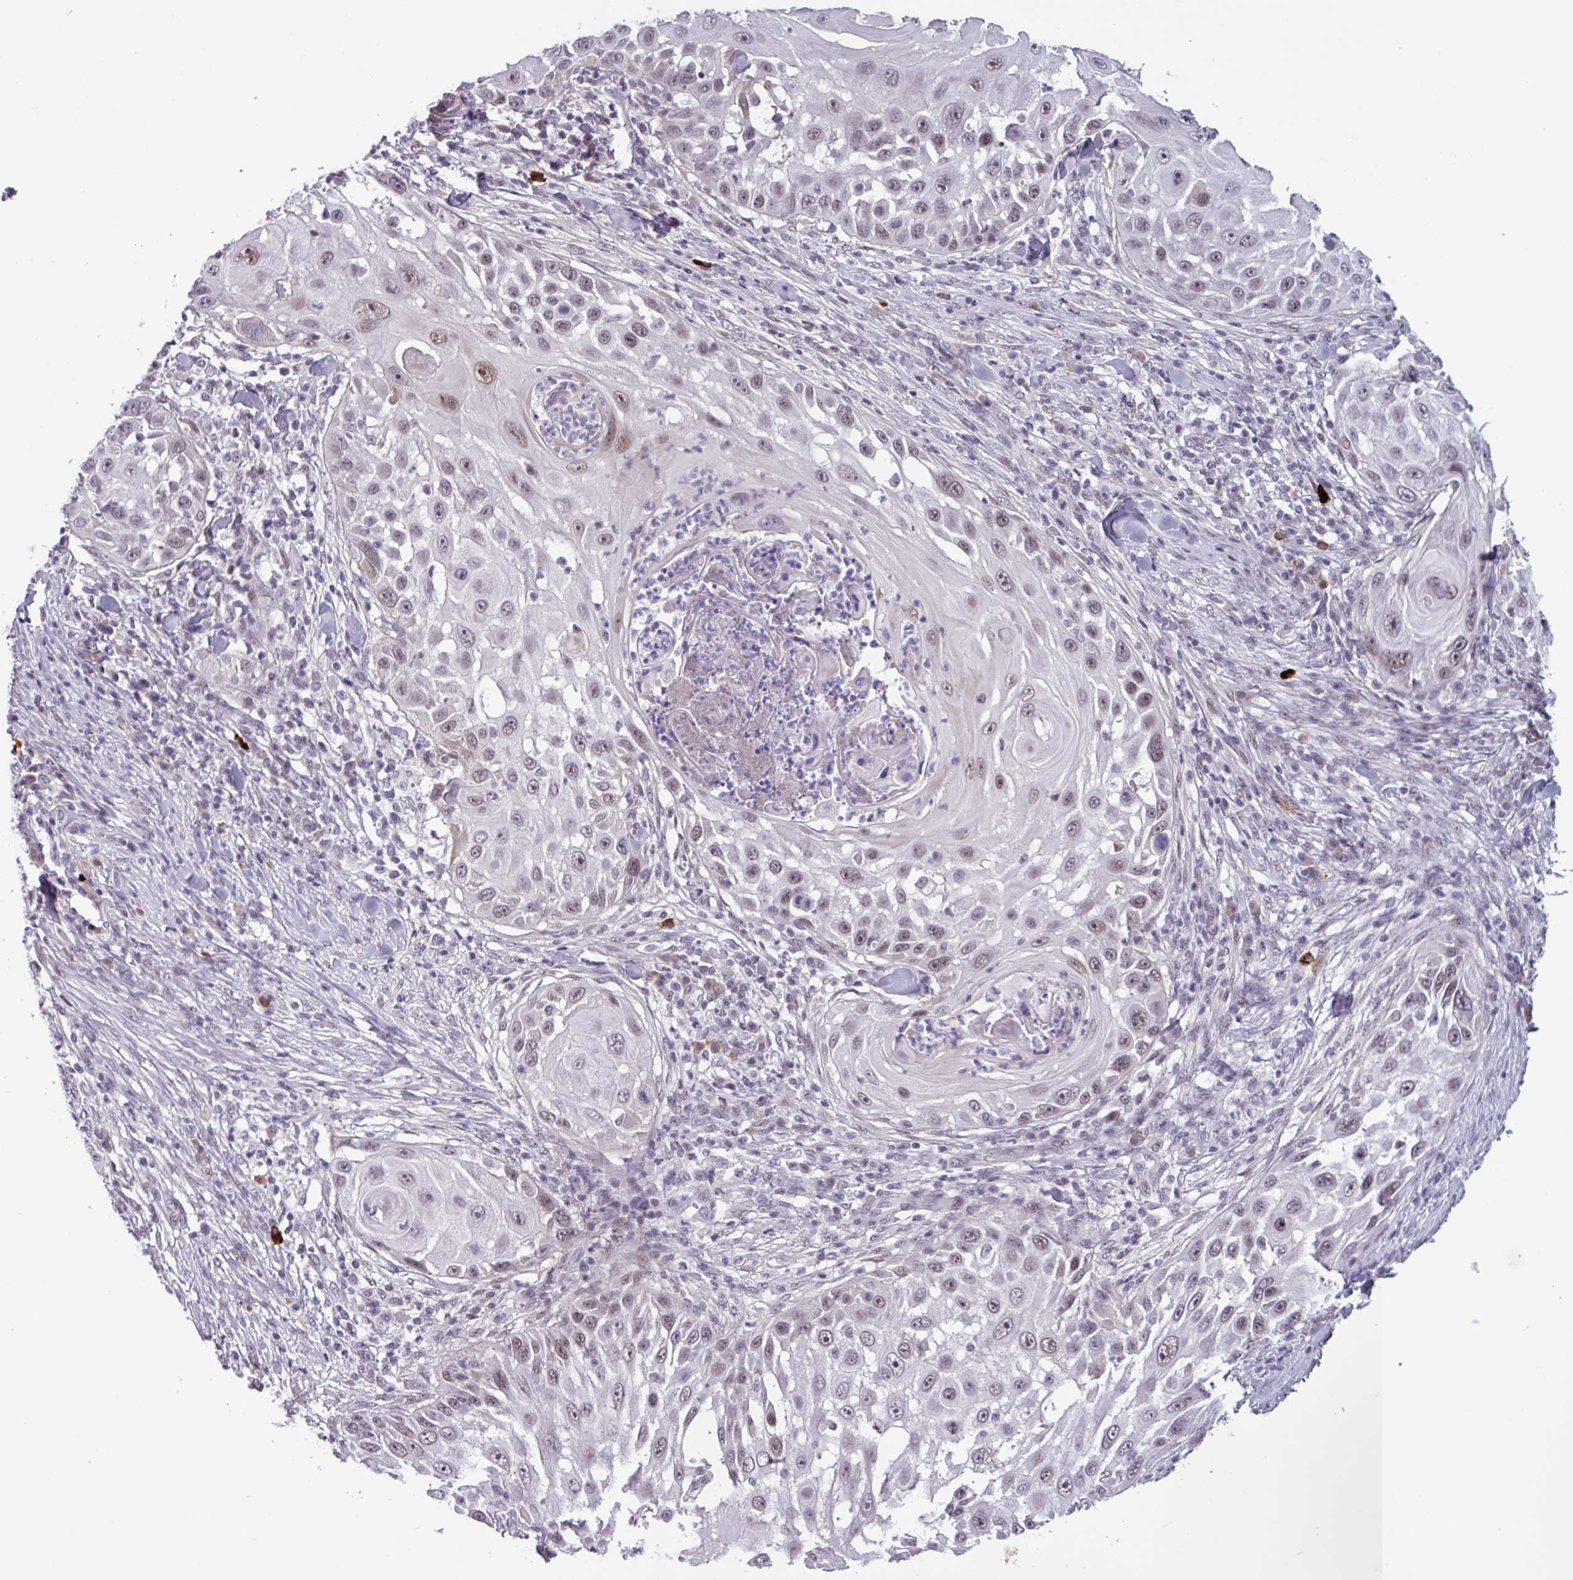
{"staining": {"intensity": "weak", "quantity": "<25%", "location": "nuclear"}, "tissue": "skin cancer", "cell_type": "Tumor cells", "image_type": "cancer", "snomed": [{"axis": "morphology", "description": "Squamous cell carcinoma, NOS"}, {"axis": "topography", "description": "Skin"}], "caption": "This is an immunohistochemistry micrograph of skin squamous cell carcinoma. There is no staining in tumor cells.", "gene": "ZNF575", "patient": {"sex": "female", "age": 44}}